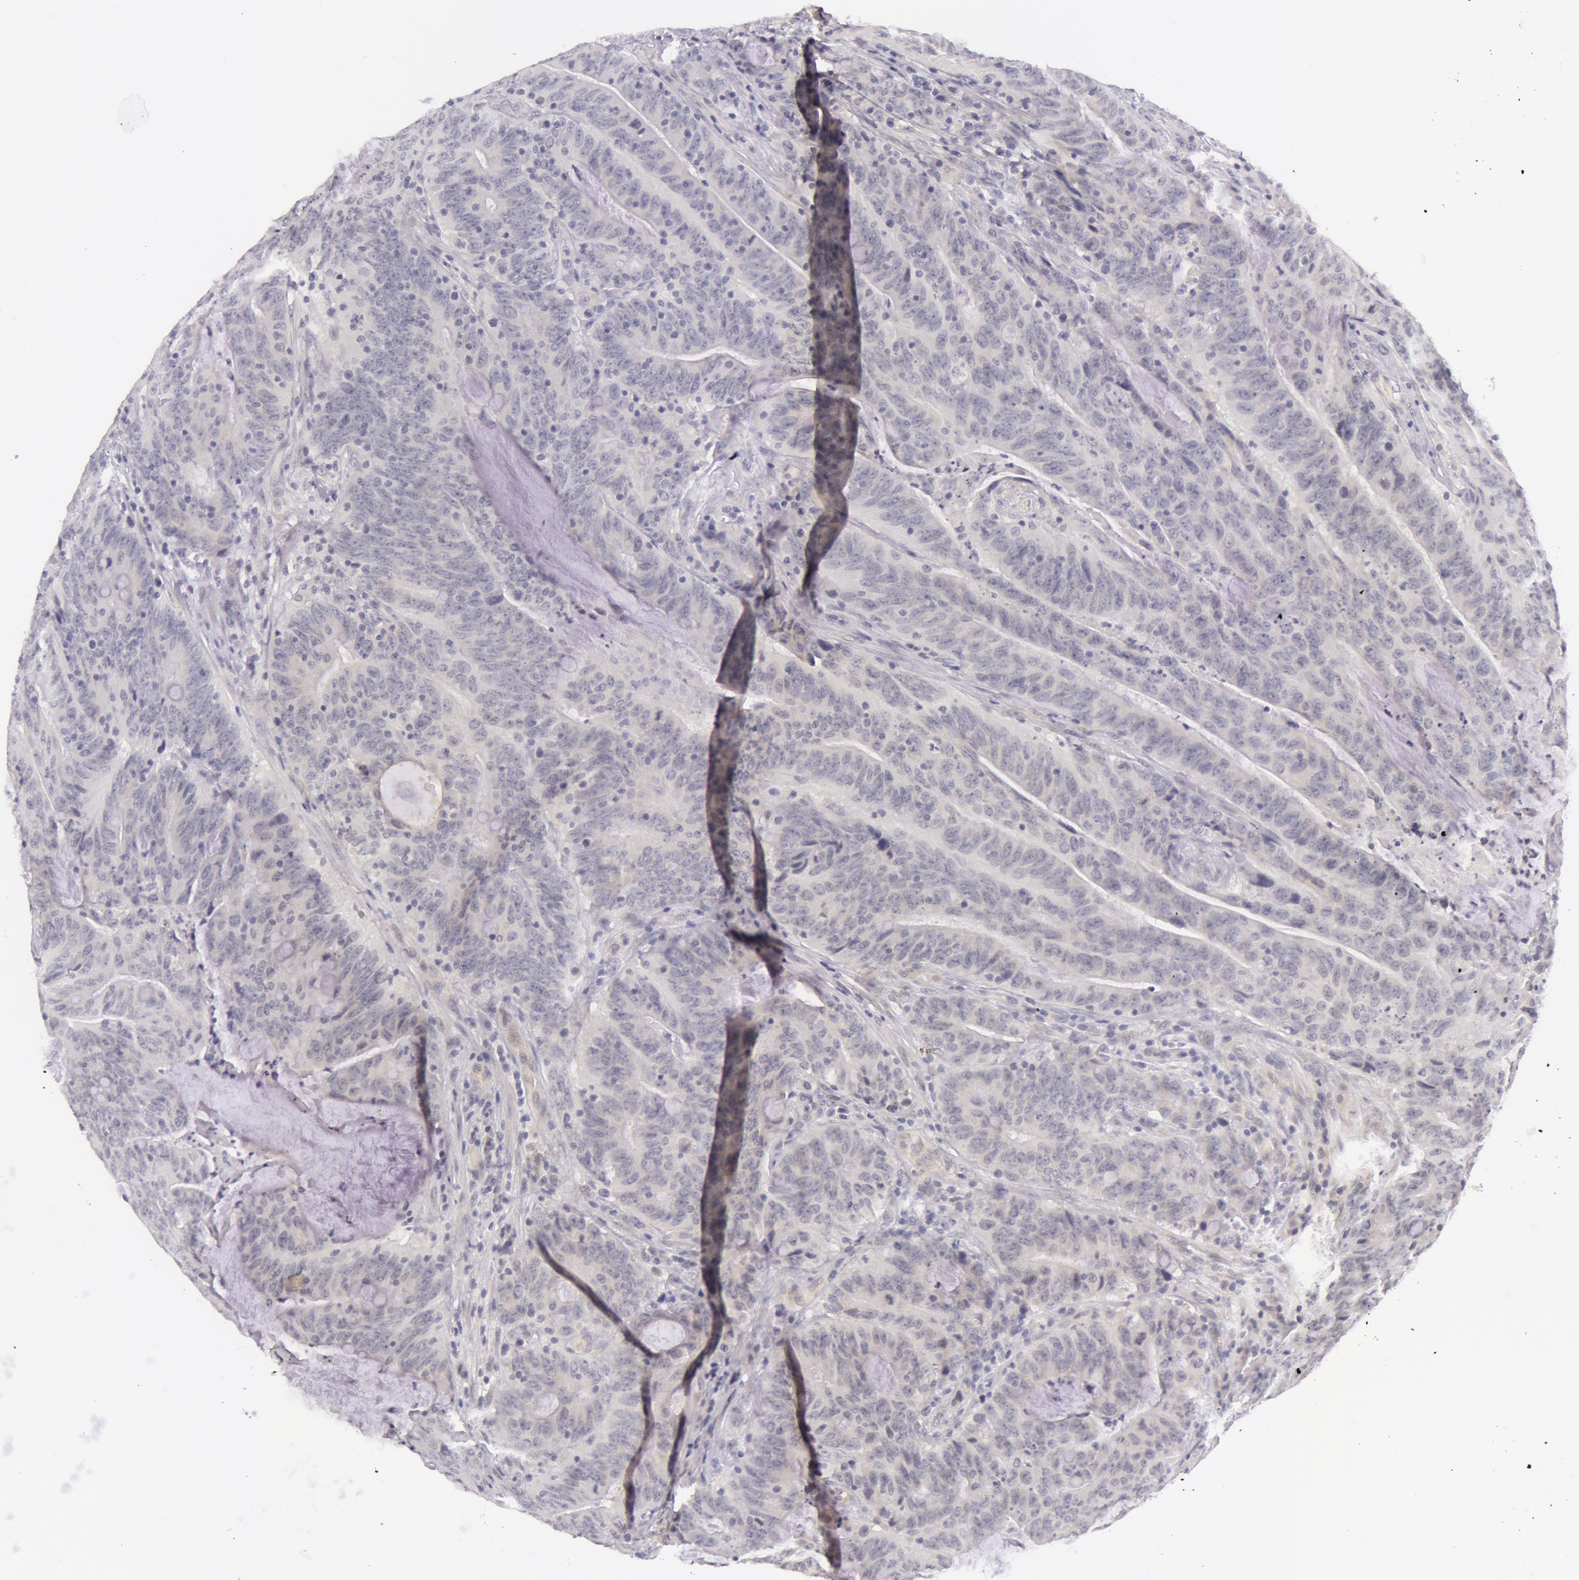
{"staining": {"intensity": "negative", "quantity": "none", "location": "none"}, "tissue": "colorectal cancer", "cell_type": "Tumor cells", "image_type": "cancer", "snomed": [{"axis": "morphology", "description": "Adenocarcinoma, NOS"}, {"axis": "topography", "description": "Colon"}], "caption": "This histopathology image is of colorectal adenocarcinoma stained with IHC to label a protein in brown with the nuclei are counter-stained blue. There is no expression in tumor cells.", "gene": "RBMY1F", "patient": {"sex": "male", "age": 54}}